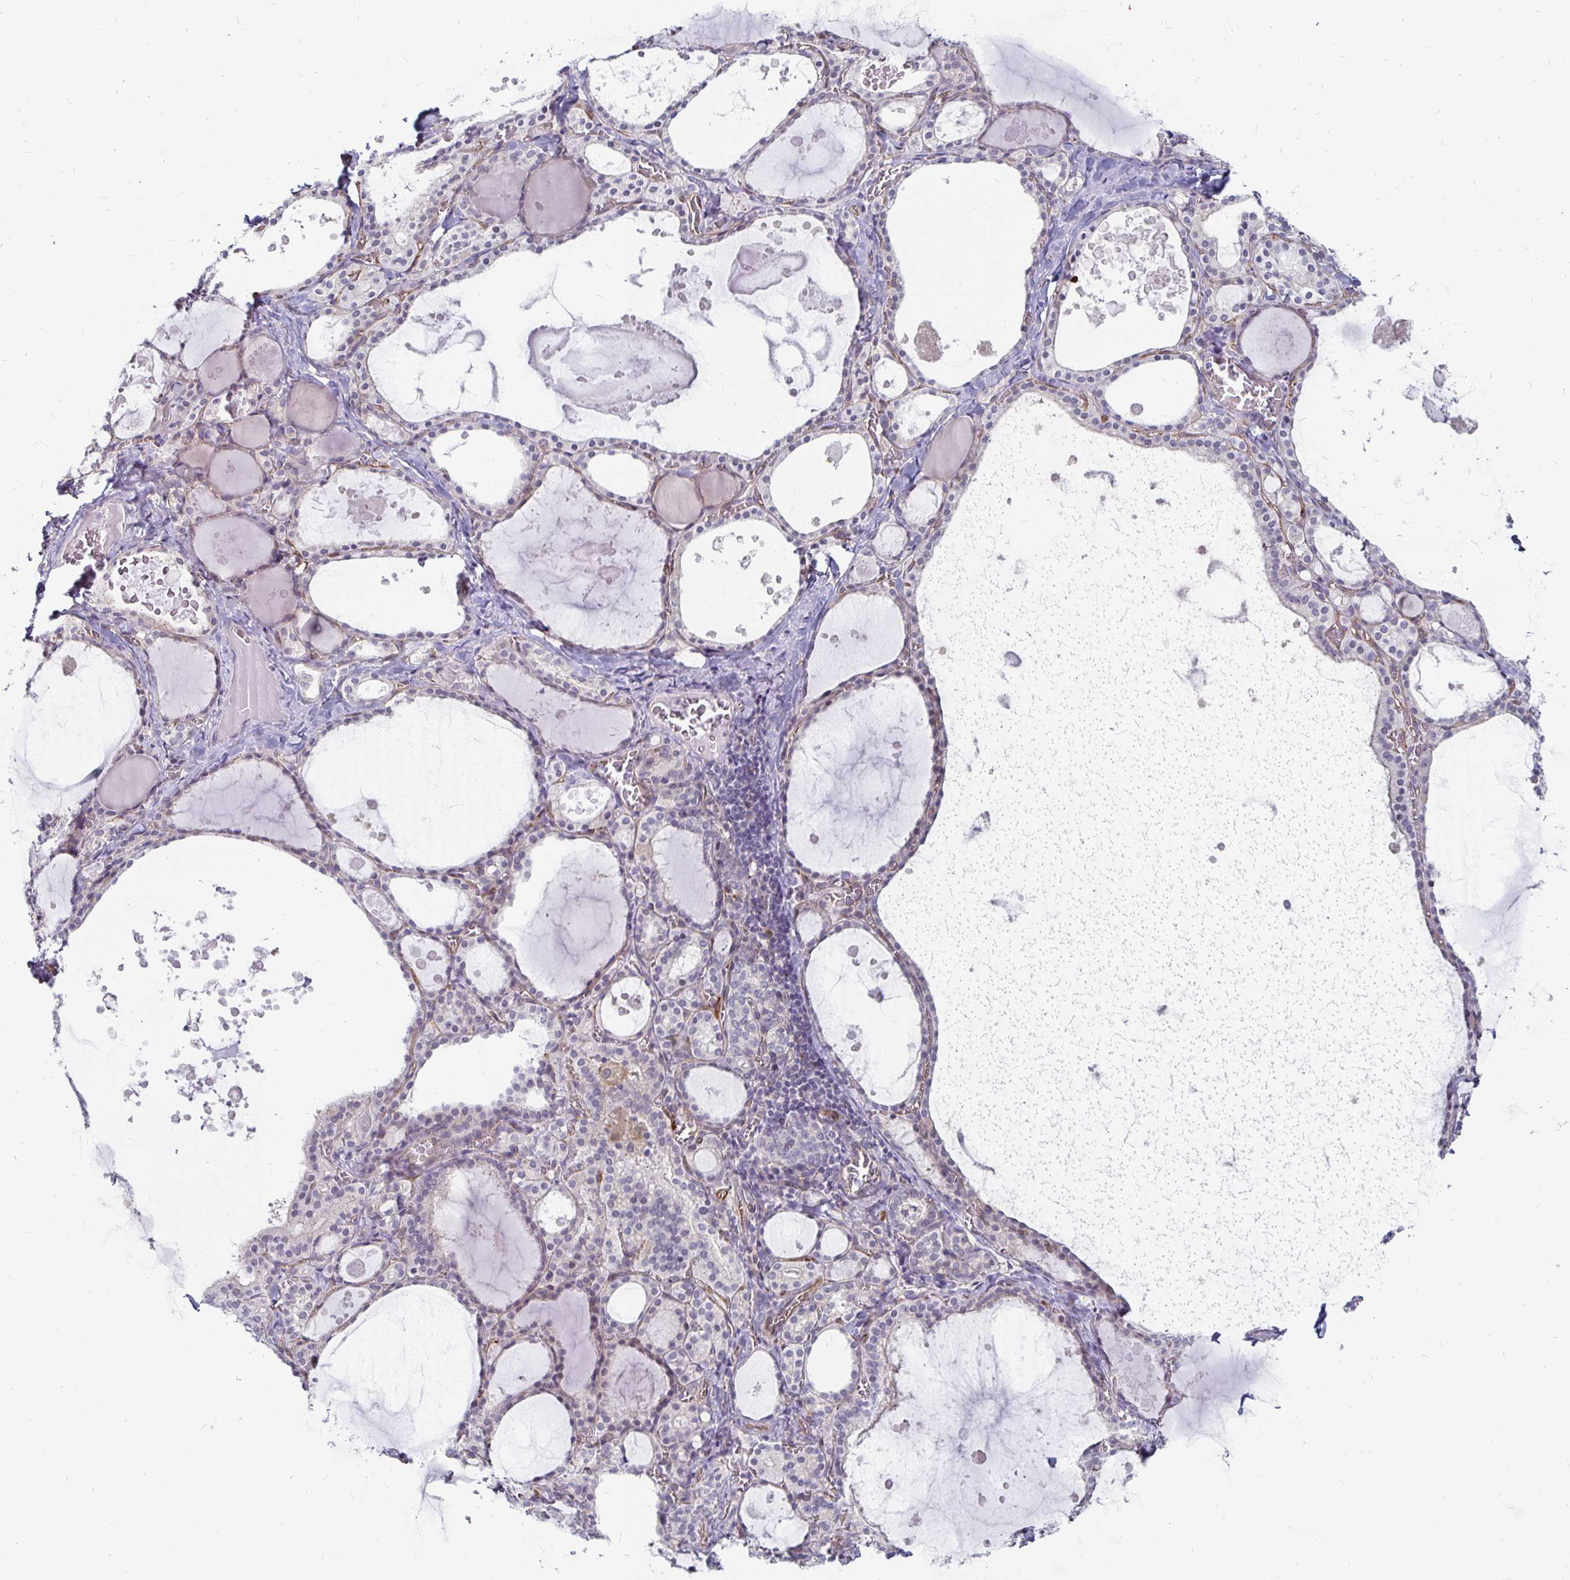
{"staining": {"intensity": "weak", "quantity": "25%-75%", "location": "cytoplasmic/membranous"}, "tissue": "thyroid gland", "cell_type": "Glandular cells", "image_type": "normal", "snomed": [{"axis": "morphology", "description": "Normal tissue, NOS"}, {"axis": "topography", "description": "Thyroid gland"}], "caption": "Weak cytoplasmic/membranous staining is seen in about 25%-75% of glandular cells in normal thyroid gland.", "gene": "CCDC85A", "patient": {"sex": "male", "age": 56}}